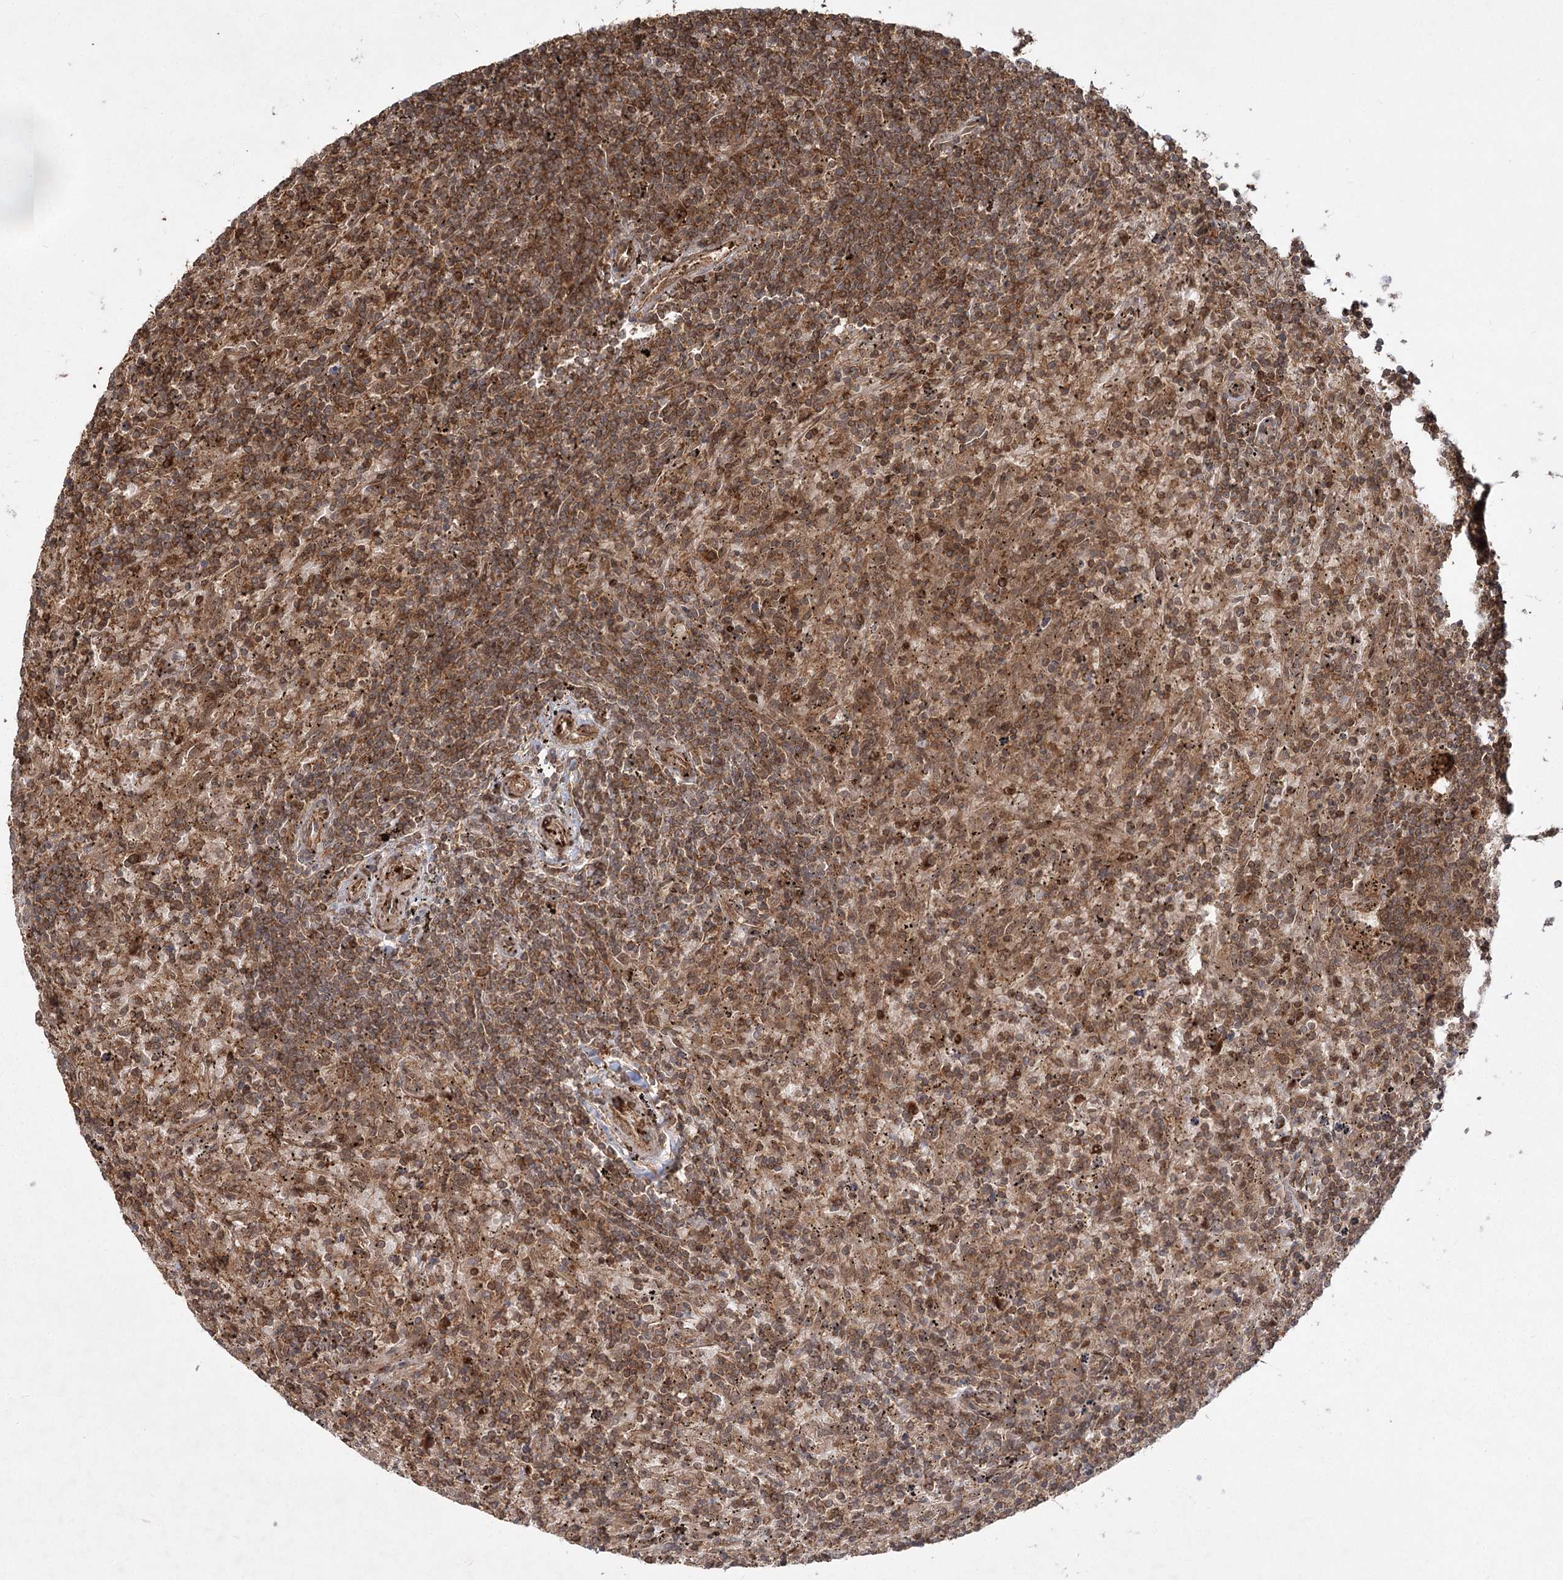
{"staining": {"intensity": "moderate", "quantity": ">75%", "location": "cytoplasmic/membranous"}, "tissue": "lymphoma", "cell_type": "Tumor cells", "image_type": "cancer", "snomed": [{"axis": "morphology", "description": "Malignant lymphoma, non-Hodgkin's type, Low grade"}, {"axis": "topography", "description": "Spleen"}], "caption": "Malignant lymphoma, non-Hodgkin's type (low-grade) stained with DAB (3,3'-diaminobenzidine) immunohistochemistry demonstrates medium levels of moderate cytoplasmic/membranous staining in about >75% of tumor cells.", "gene": "MDFIC", "patient": {"sex": "male", "age": 76}}